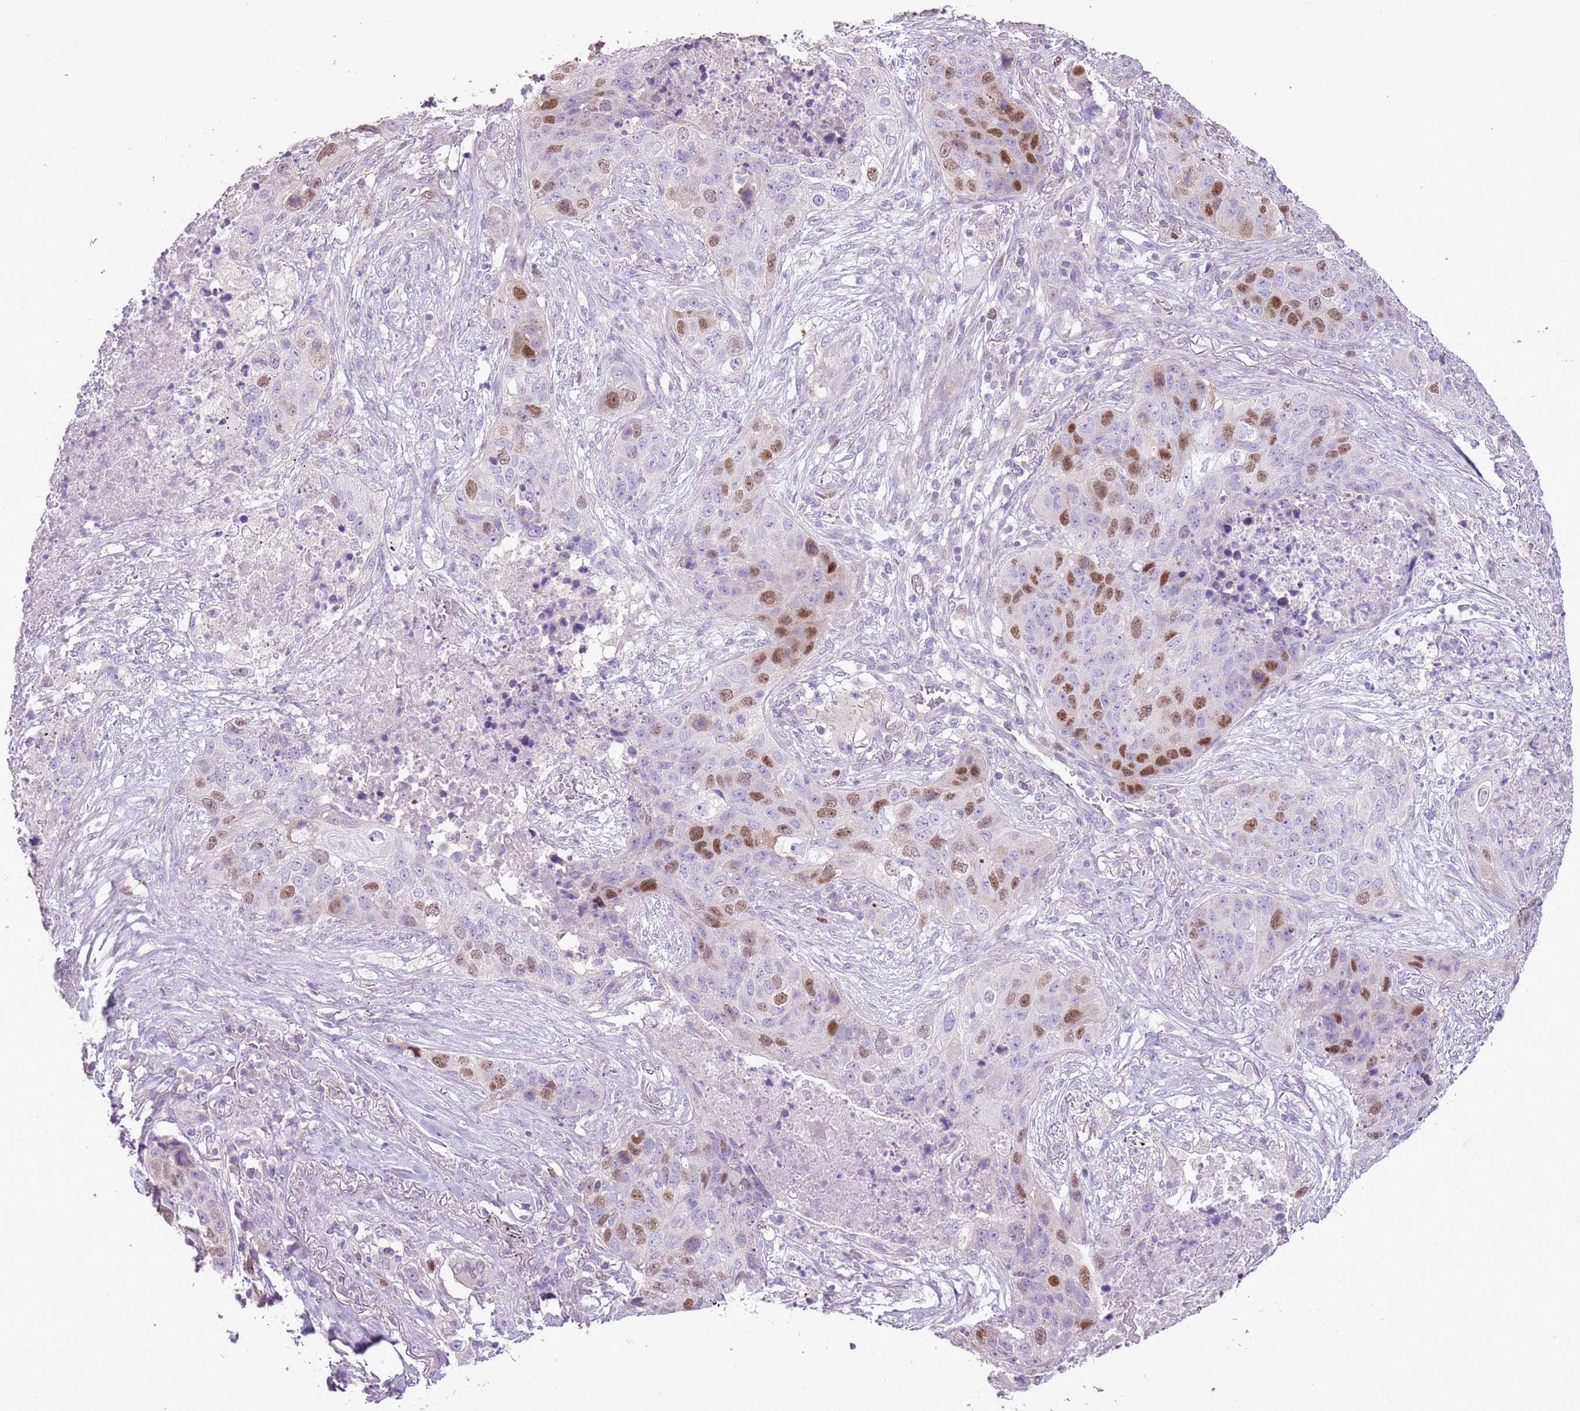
{"staining": {"intensity": "moderate", "quantity": "25%-75%", "location": "nuclear"}, "tissue": "lung cancer", "cell_type": "Tumor cells", "image_type": "cancer", "snomed": [{"axis": "morphology", "description": "Squamous cell carcinoma, NOS"}, {"axis": "topography", "description": "Lung"}], "caption": "DAB (3,3'-diaminobenzidine) immunohistochemical staining of lung cancer (squamous cell carcinoma) displays moderate nuclear protein staining in about 25%-75% of tumor cells. The staining was performed using DAB to visualize the protein expression in brown, while the nuclei were stained in blue with hematoxylin (Magnification: 20x).", "gene": "GMNN", "patient": {"sex": "female", "age": 63}}